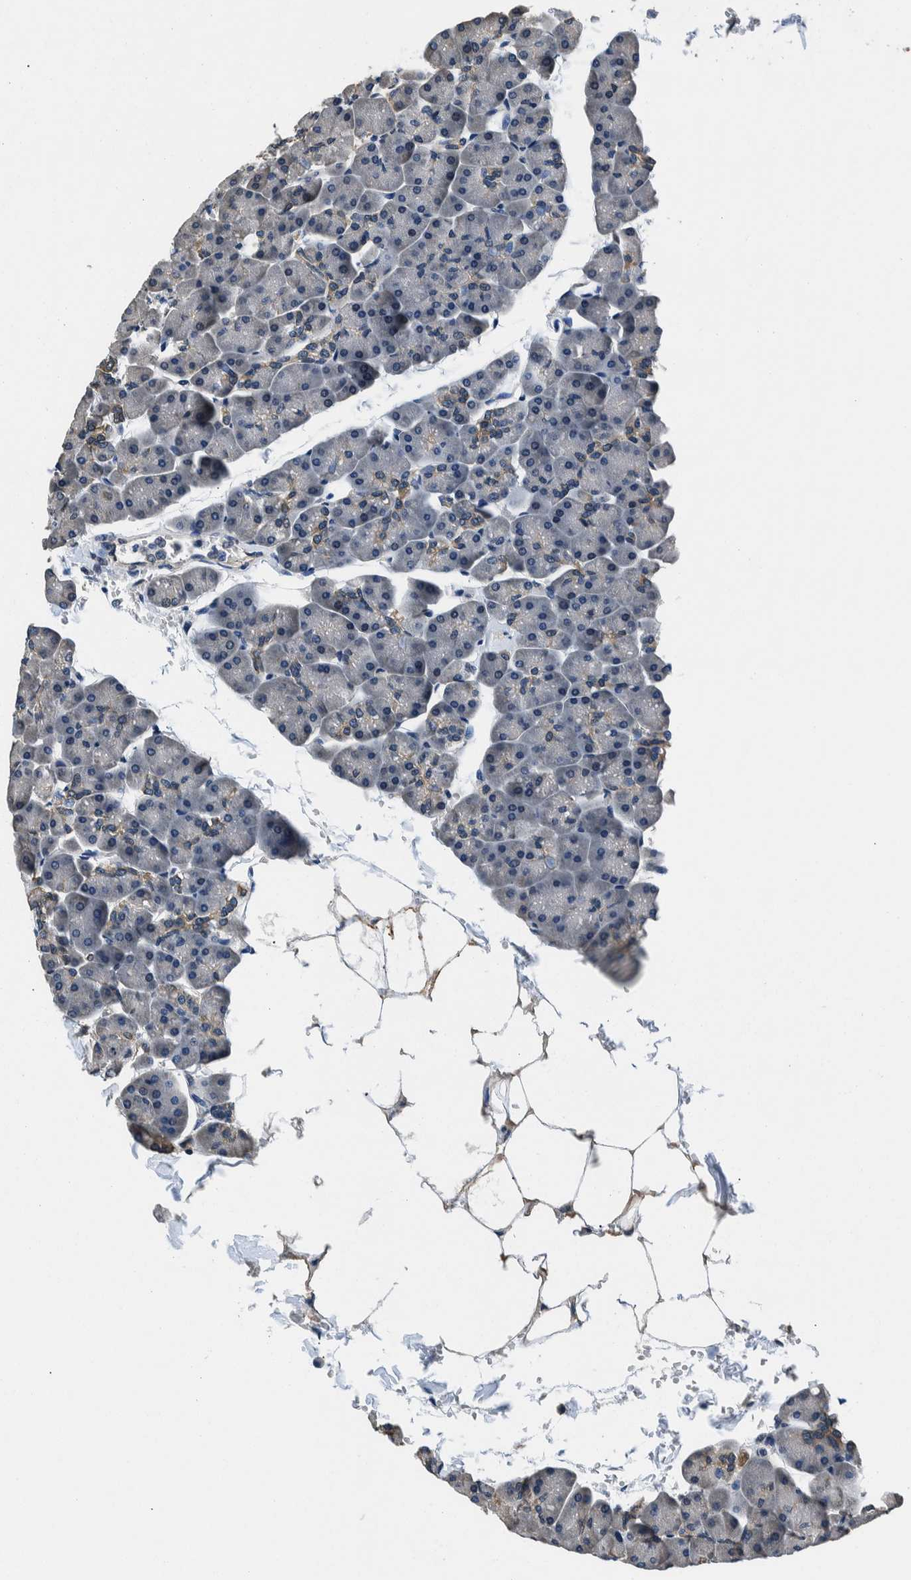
{"staining": {"intensity": "negative", "quantity": "none", "location": "none"}, "tissue": "pancreas", "cell_type": "Exocrine glandular cells", "image_type": "normal", "snomed": [{"axis": "morphology", "description": "Normal tissue, NOS"}, {"axis": "topography", "description": "Pancreas"}], "caption": "Photomicrograph shows no protein expression in exocrine glandular cells of normal pancreas.", "gene": "NIBAN2", "patient": {"sex": "male", "age": 35}}